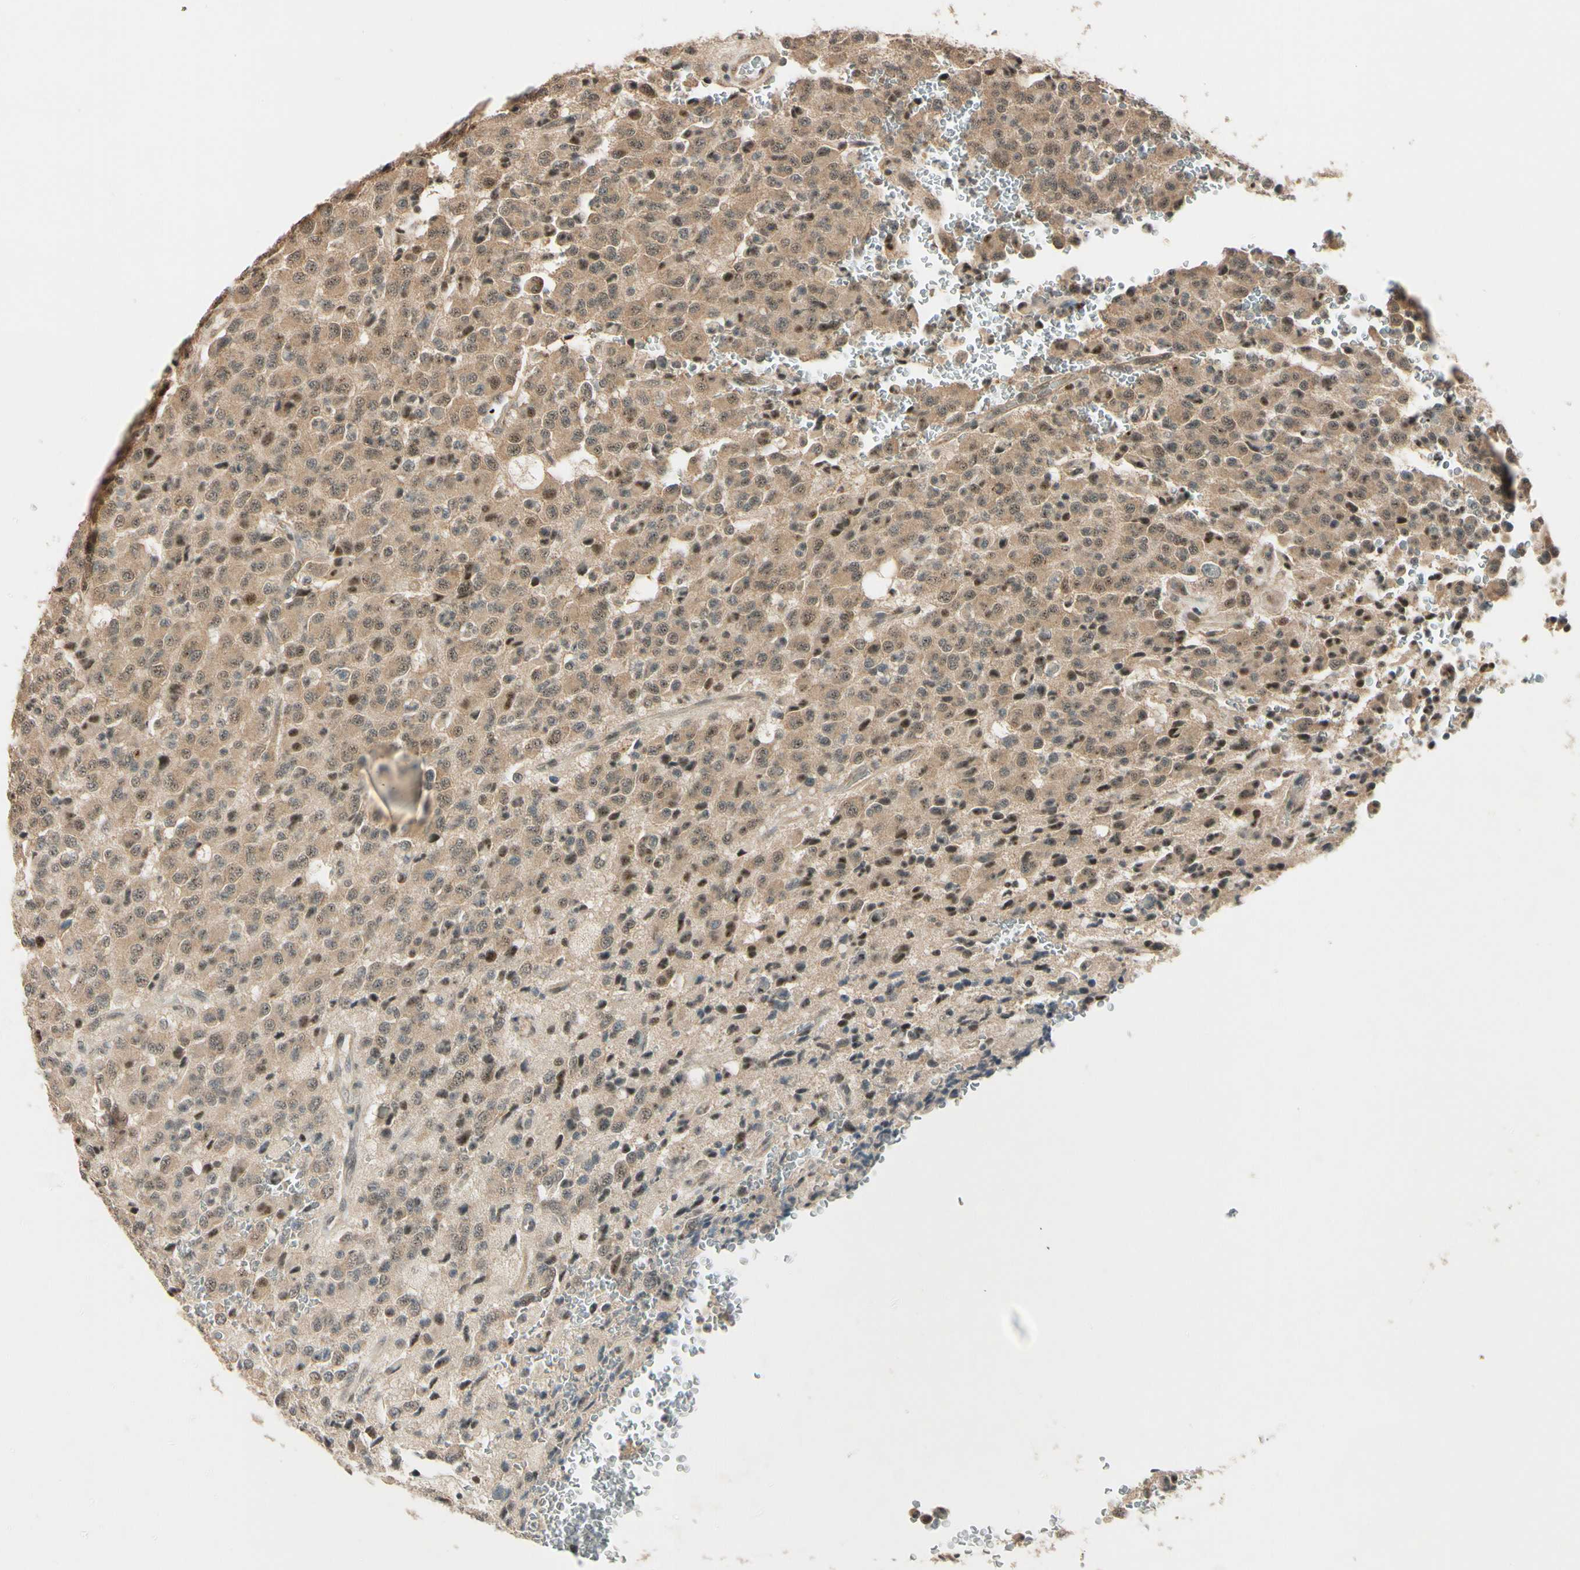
{"staining": {"intensity": "moderate", "quantity": "25%-75%", "location": "cytoplasmic/membranous,nuclear"}, "tissue": "glioma", "cell_type": "Tumor cells", "image_type": "cancer", "snomed": [{"axis": "morphology", "description": "Glioma, malignant, High grade"}, {"axis": "topography", "description": "pancreas cauda"}], "caption": "High-magnification brightfield microscopy of malignant glioma (high-grade) stained with DAB (3,3'-diaminobenzidine) (brown) and counterstained with hematoxylin (blue). tumor cells exhibit moderate cytoplasmic/membranous and nuclear staining is appreciated in approximately25%-75% of cells.", "gene": "MCPH1", "patient": {"sex": "male", "age": 60}}